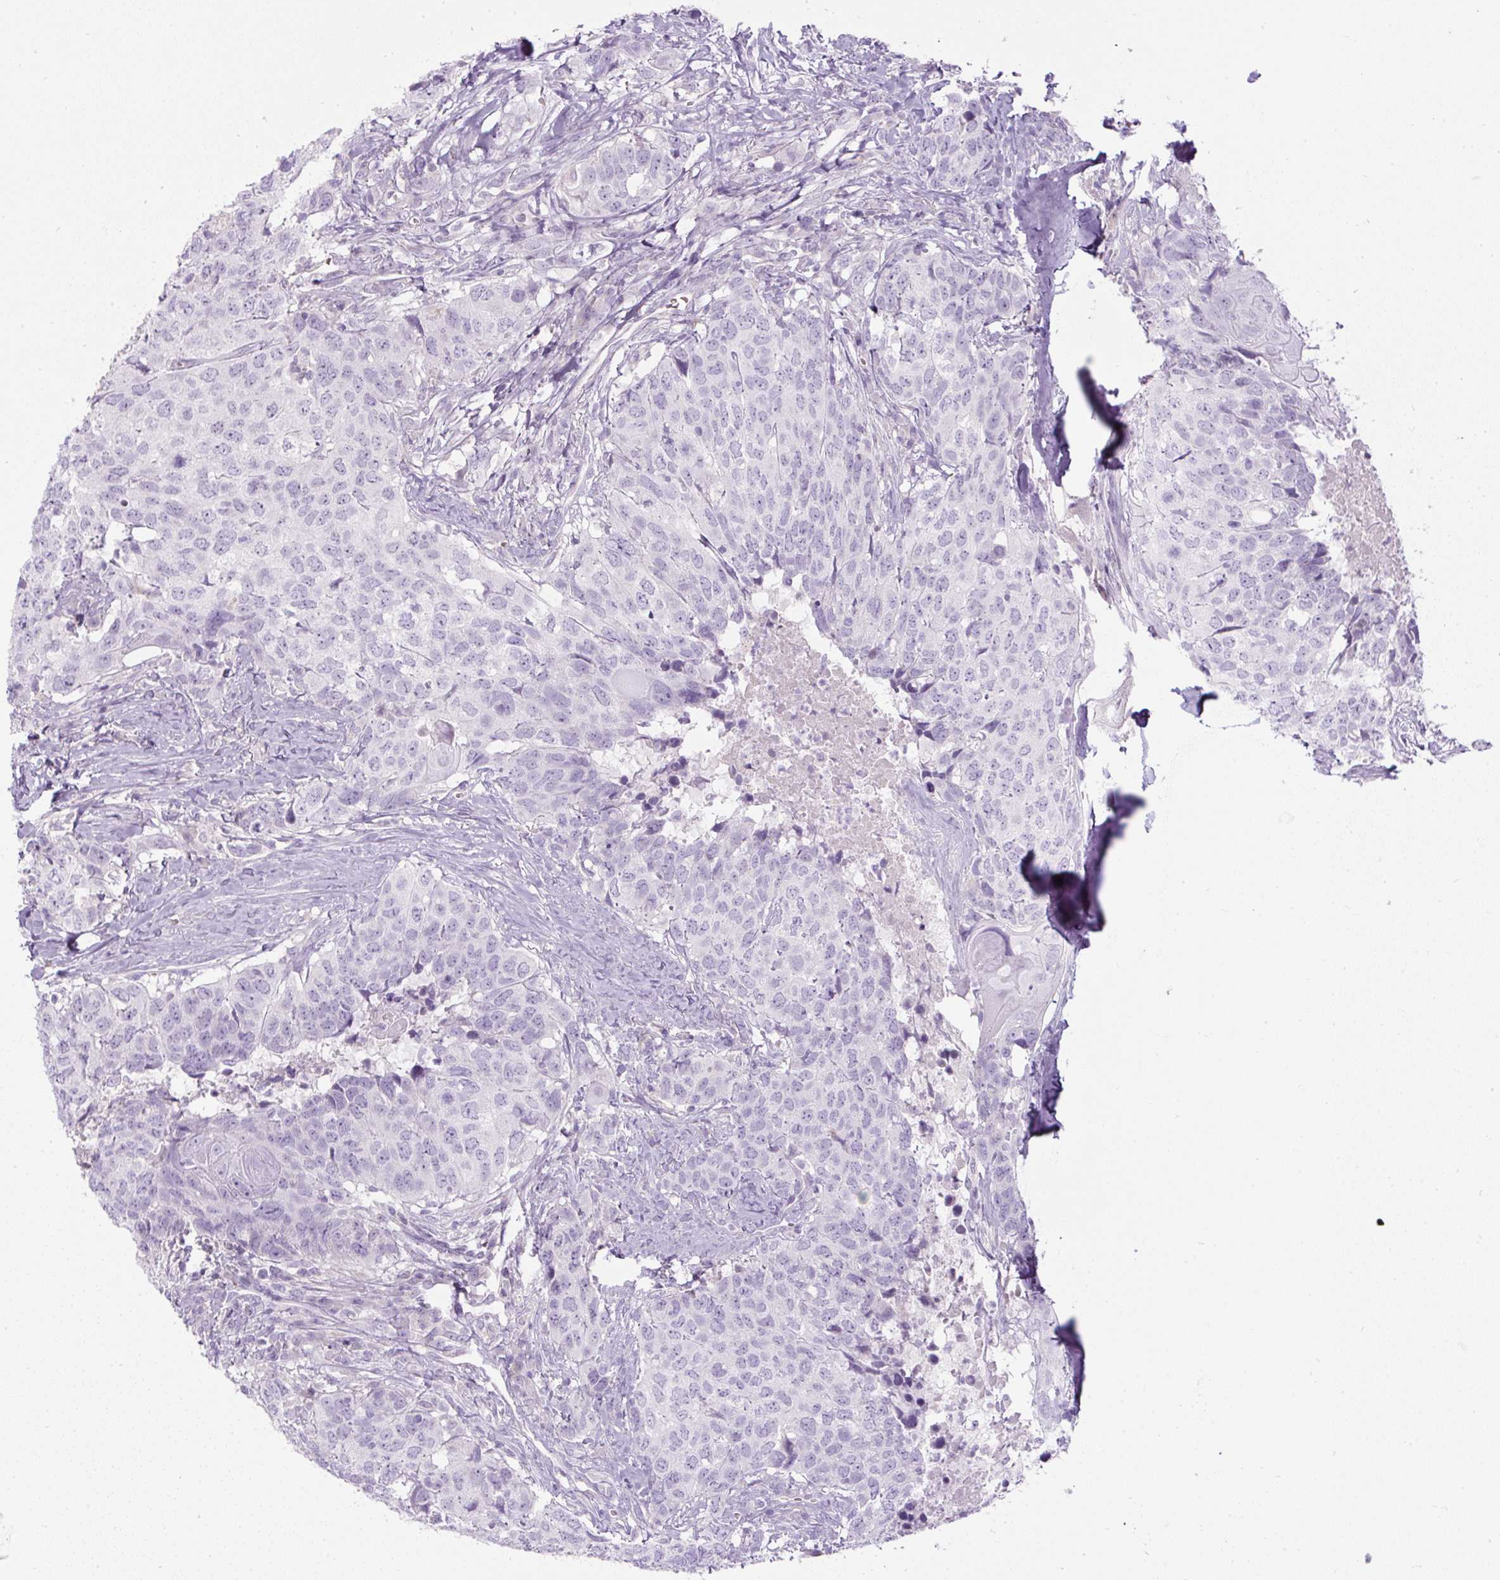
{"staining": {"intensity": "negative", "quantity": "none", "location": "none"}, "tissue": "head and neck cancer", "cell_type": "Tumor cells", "image_type": "cancer", "snomed": [{"axis": "morphology", "description": "Normal tissue, NOS"}, {"axis": "morphology", "description": "Squamous cell carcinoma, NOS"}, {"axis": "topography", "description": "Skeletal muscle"}, {"axis": "topography", "description": "Vascular tissue"}, {"axis": "topography", "description": "Peripheral nerve tissue"}, {"axis": "topography", "description": "Head-Neck"}], "caption": "DAB immunohistochemical staining of head and neck cancer displays no significant positivity in tumor cells.", "gene": "FGFBP3", "patient": {"sex": "male", "age": 66}}